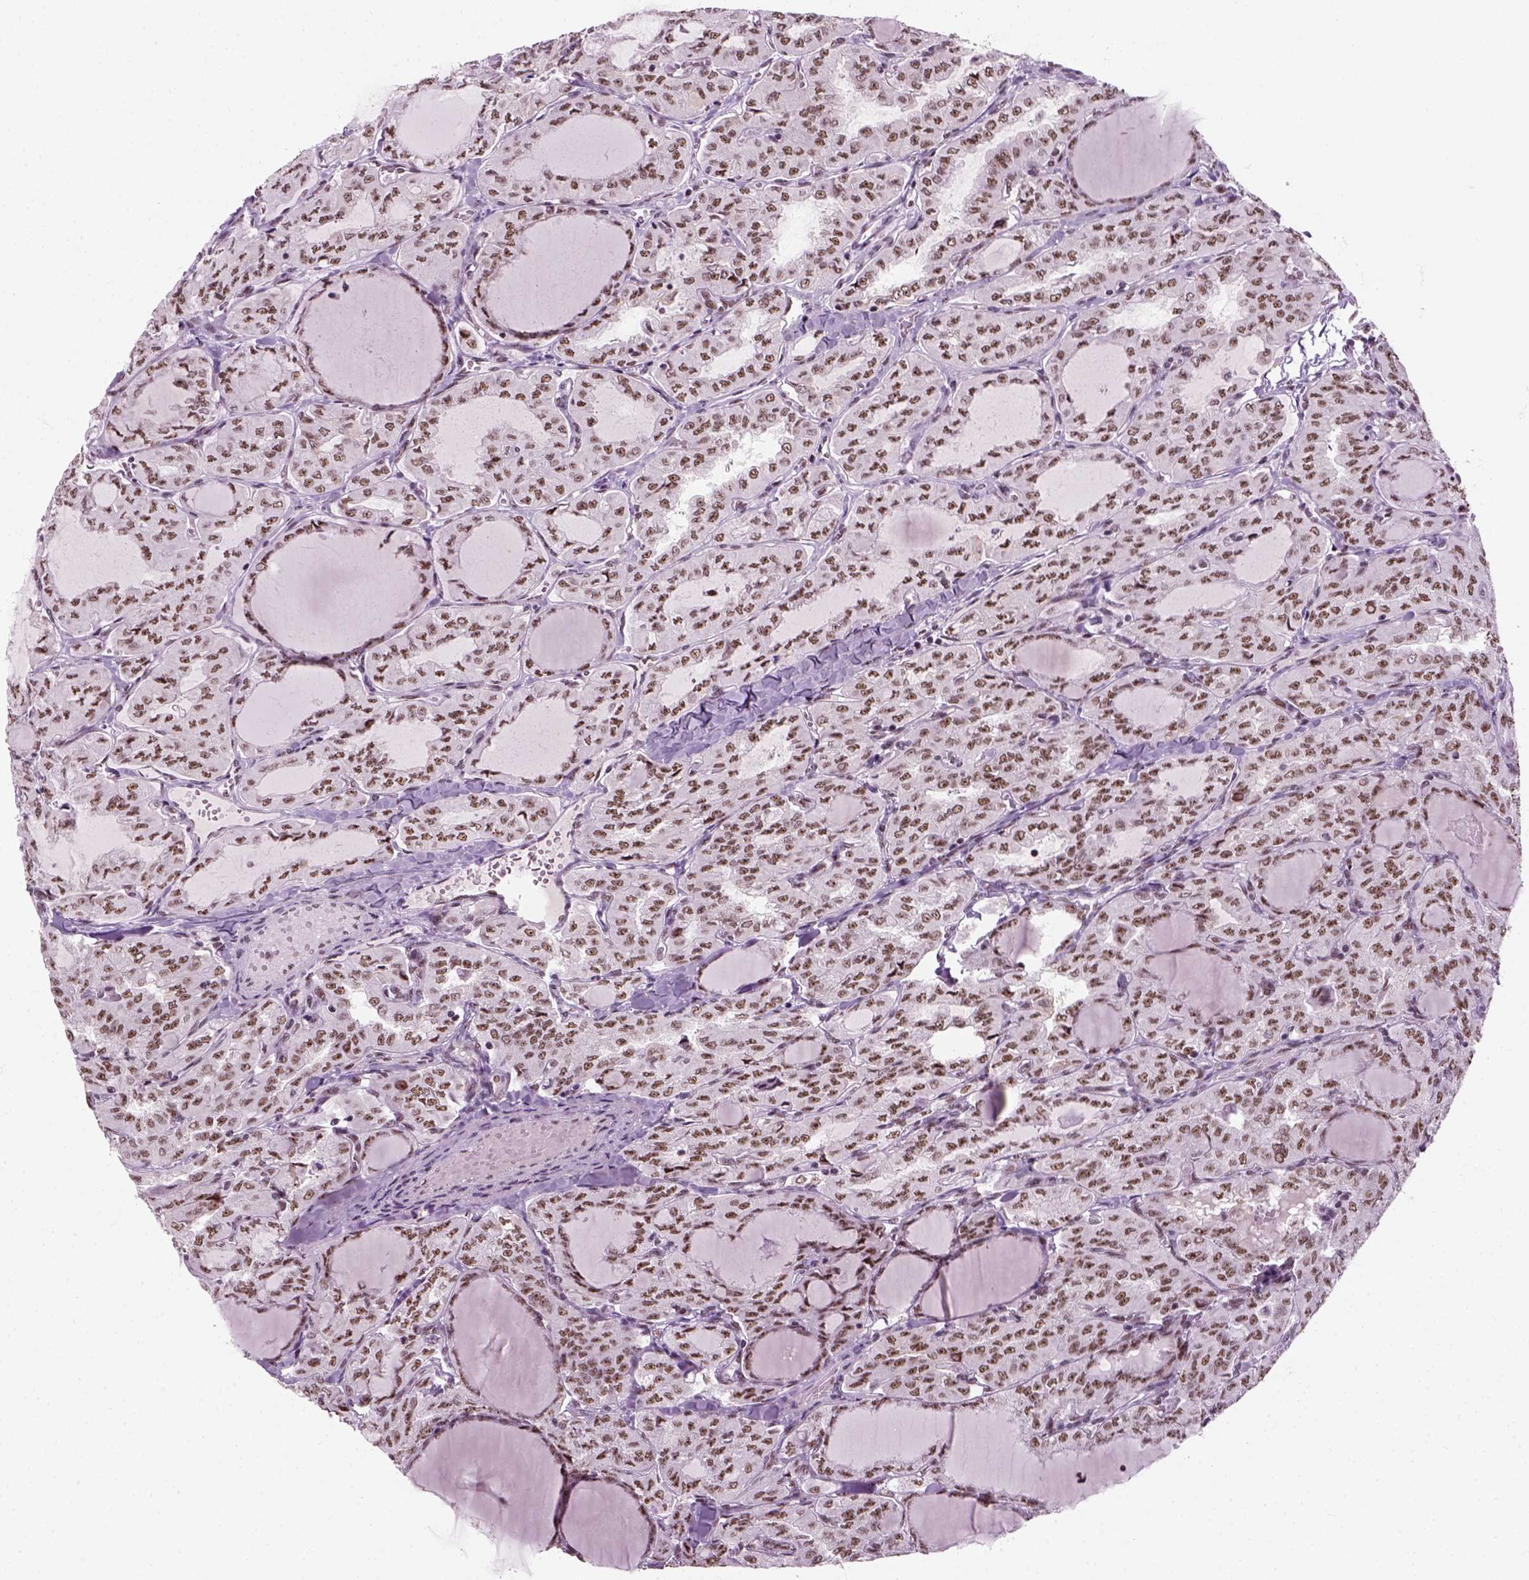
{"staining": {"intensity": "weak", "quantity": ">75%", "location": "nuclear"}, "tissue": "thyroid cancer", "cell_type": "Tumor cells", "image_type": "cancer", "snomed": [{"axis": "morphology", "description": "Papillary adenocarcinoma, NOS"}, {"axis": "topography", "description": "Thyroid gland"}], "caption": "Brown immunohistochemical staining in thyroid papillary adenocarcinoma demonstrates weak nuclear expression in approximately >75% of tumor cells.", "gene": "GTF2F1", "patient": {"sex": "male", "age": 20}}